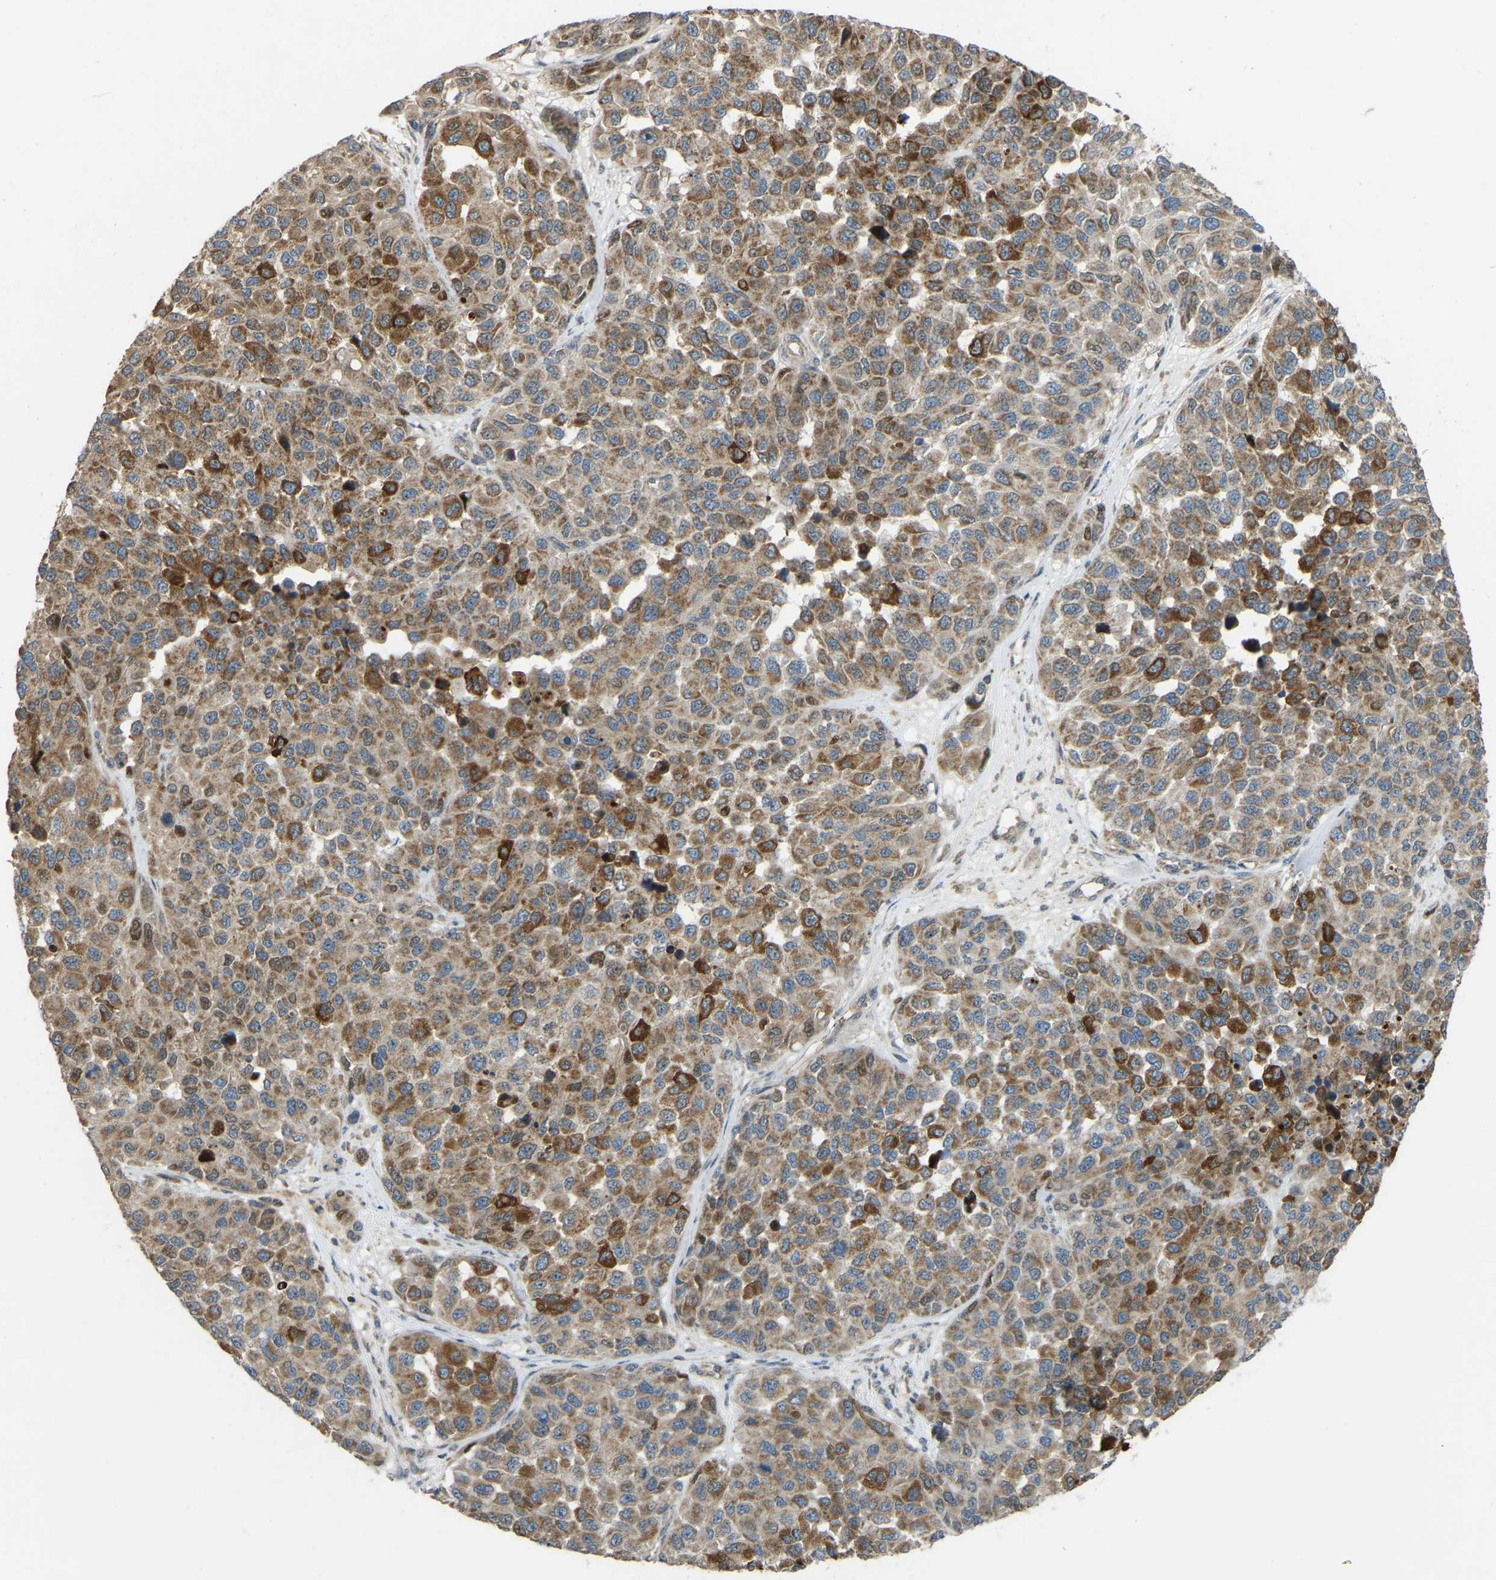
{"staining": {"intensity": "moderate", "quantity": ">75%", "location": "cytoplasmic/membranous"}, "tissue": "melanoma", "cell_type": "Tumor cells", "image_type": "cancer", "snomed": [{"axis": "morphology", "description": "Malignant melanoma, NOS"}, {"axis": "topography", "description": "Skin"}], "caption": "Immunohistochemical staining of human melanoma demonstrates medium levels of moderate cytoplasmic/membranous staining in approximately >75% of tumor cells. The protein is stained brown, and the nuclei are stained in blue (DAB (3,3'-diaminobenzidine) IHC with brightfield microscopy, high magnification).", "gene": "C21orf91", "patient": {"sex": "male", "age": 62}}